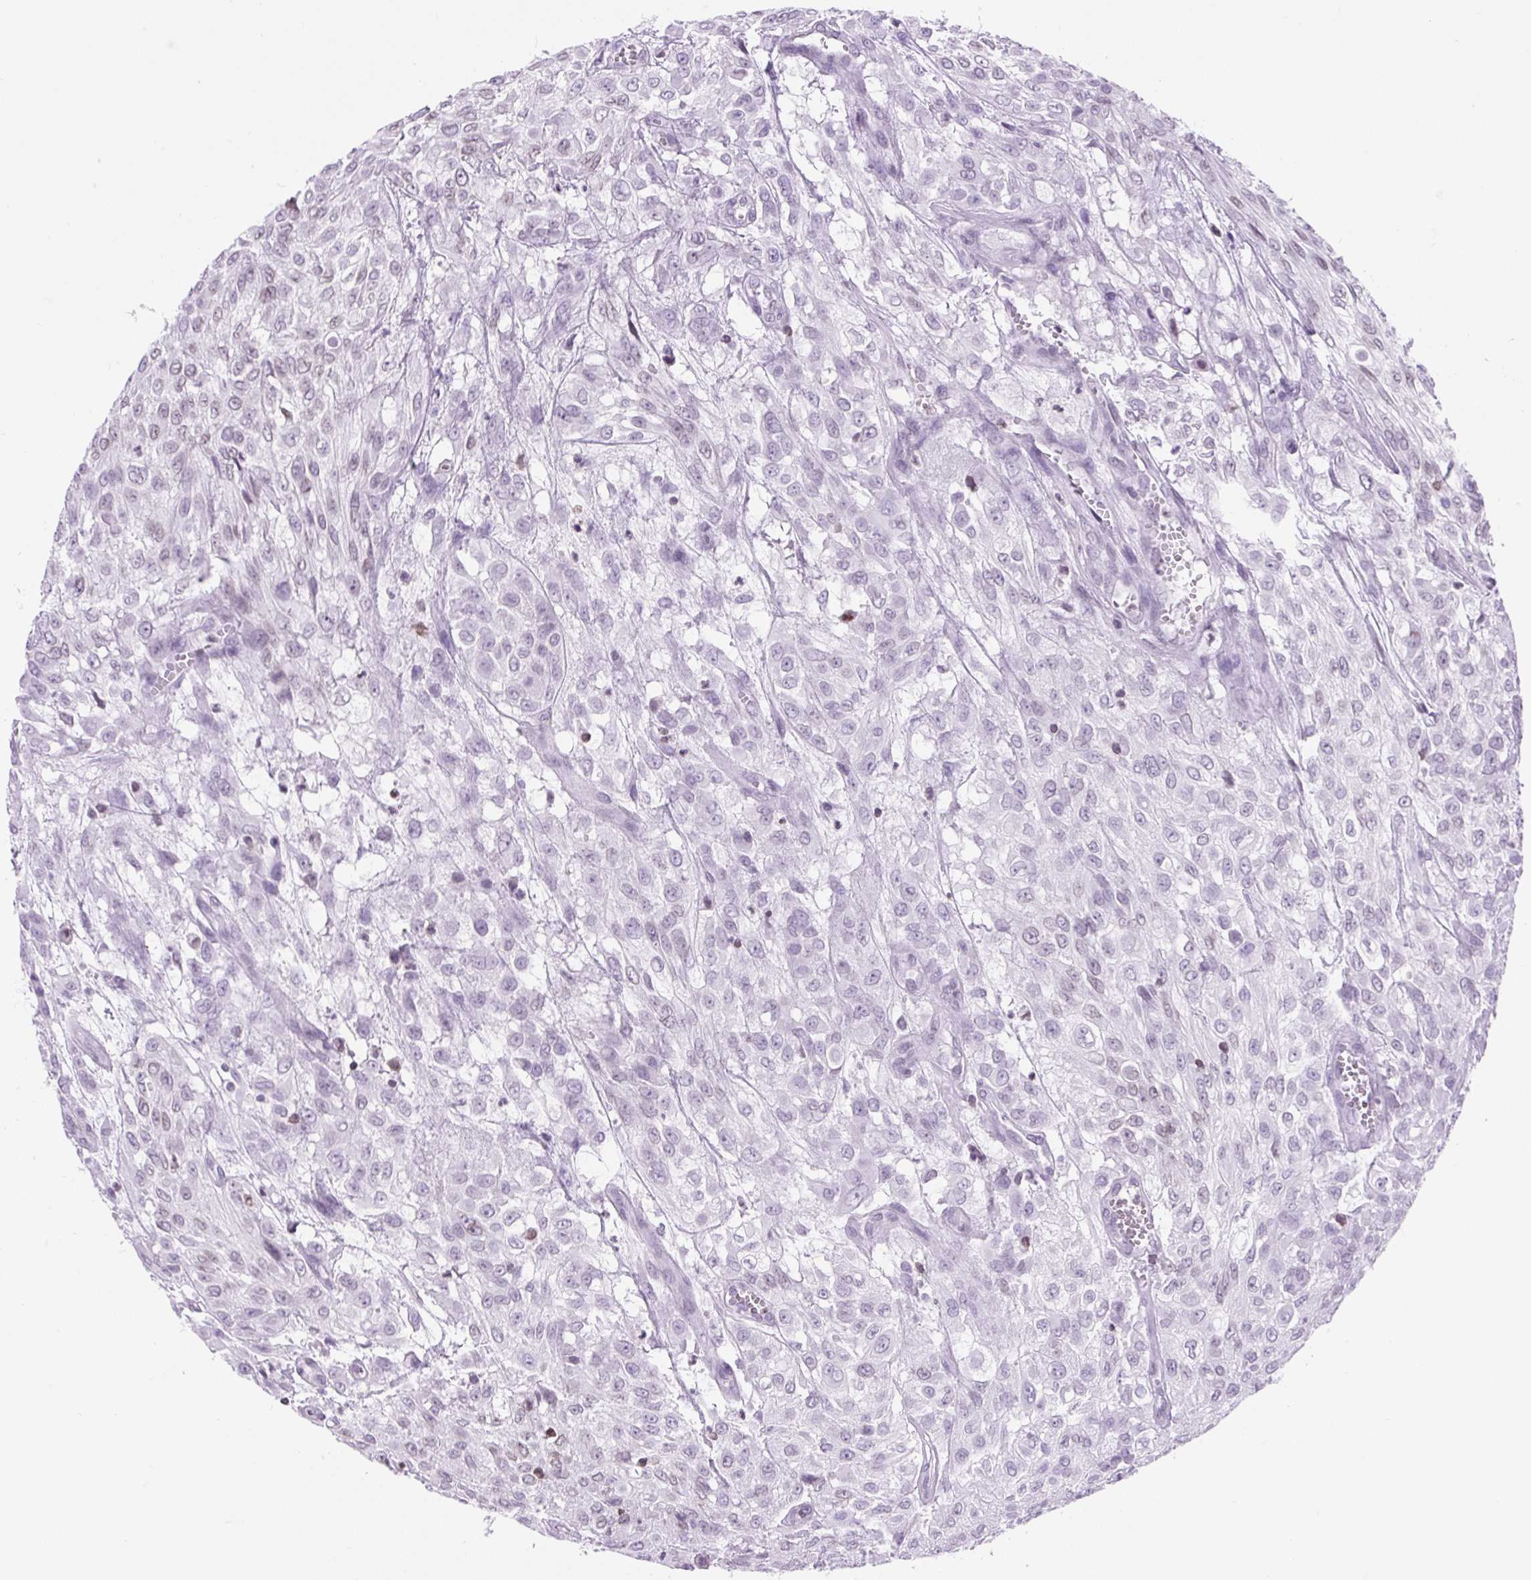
{"staining": {"intensity": "weak", "quantity": "<25%", "location": "nuclear"}, "tissue": "urothelial cancer", "cell_type": "Tumor cells", "image_type": "cancer", "snomed": [{"axis": "morphology", "description": "Urothelial carcinoma, High grade"}, {"axis": "topography", "description": "Urinary bladder"}], "caption": "IHC of human urothelial cancer displays no positivity in tumor cells.", "gene": "VPREB1", "patient": {"sex": "male", "age": 57}}